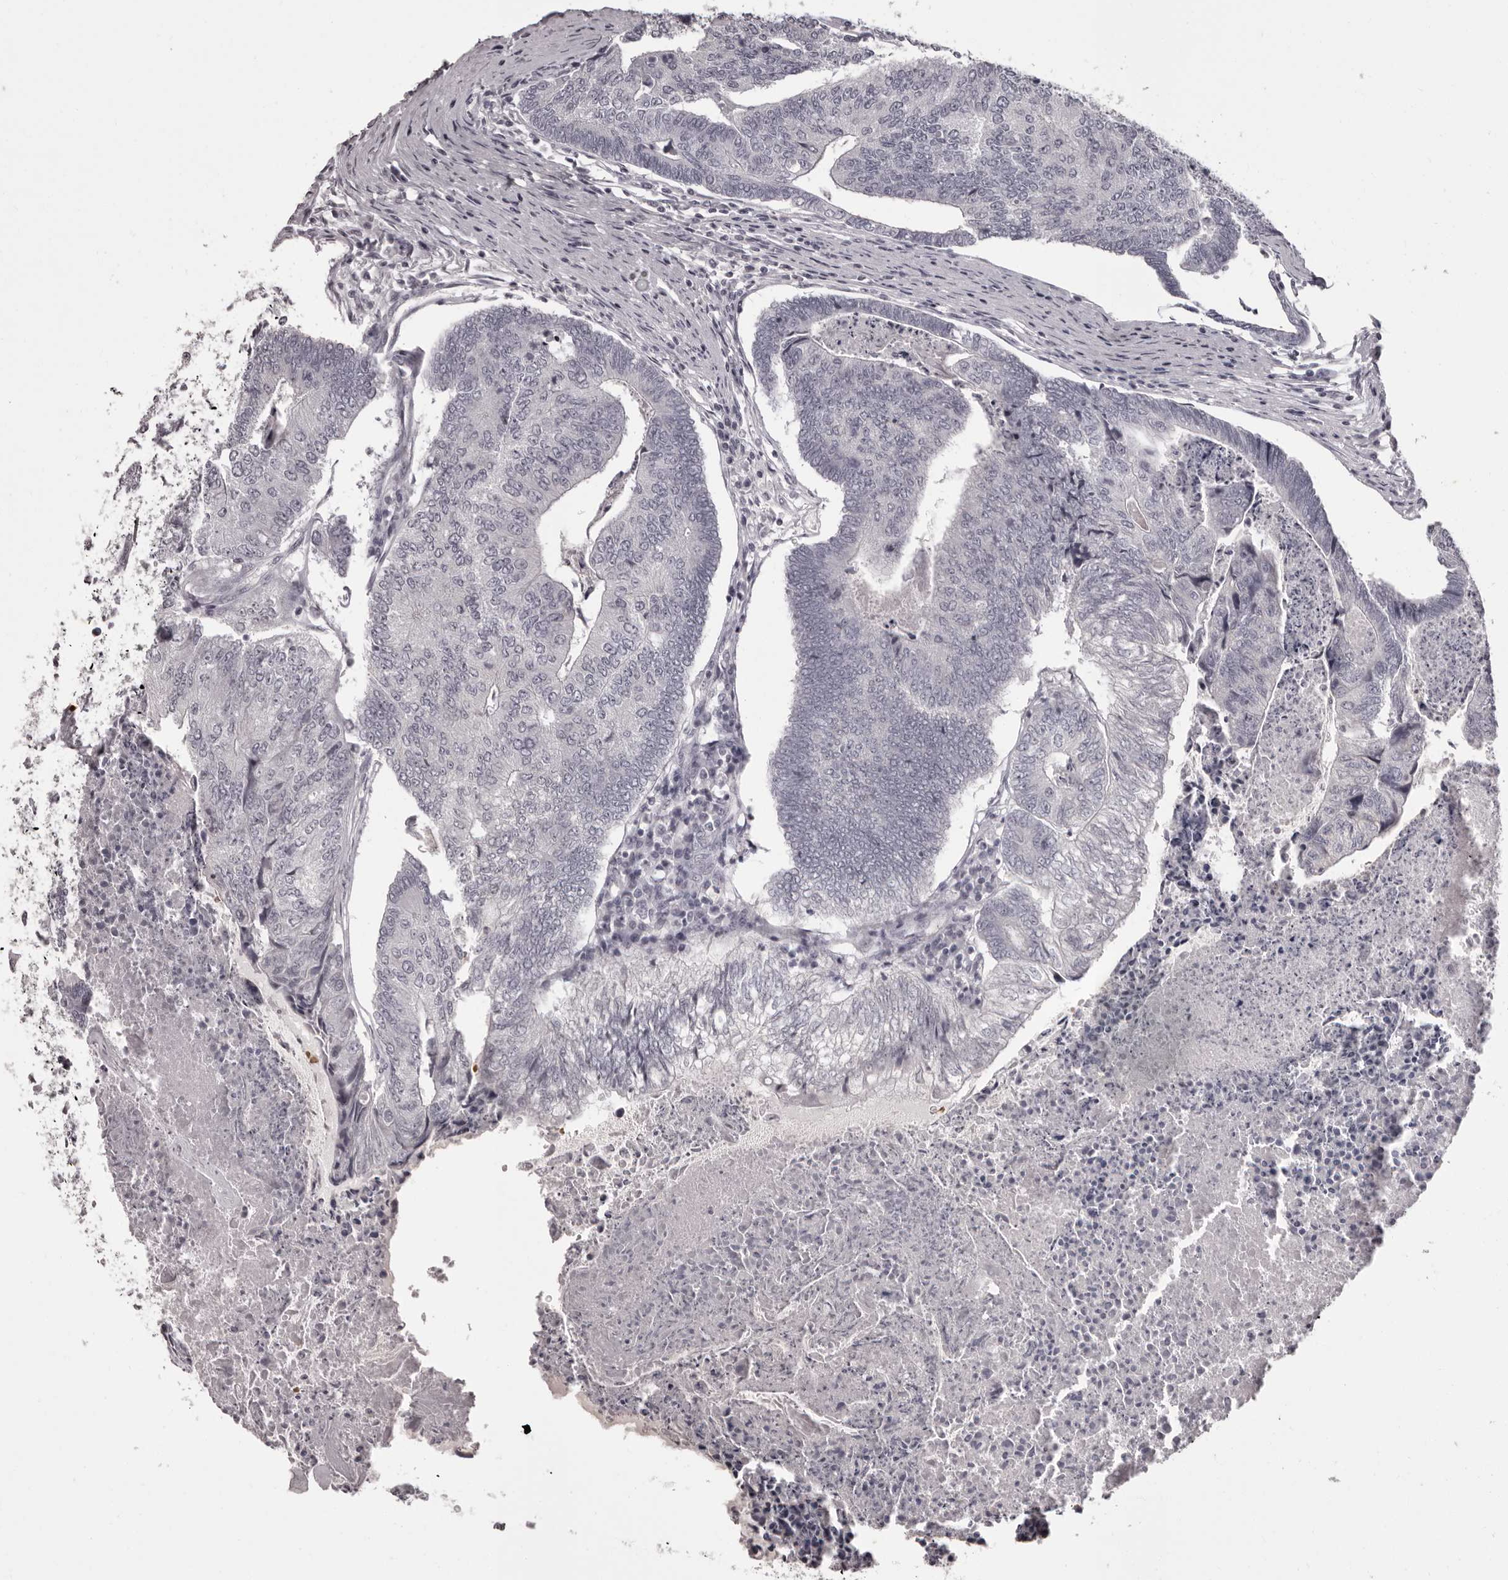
{"staining": {"intensity": "negative", "quantity": "none", "location": "none"}, "tissue": "colorectal cancer", "cell_type": "Tumor cells", "image_type": "cancer", "snomed": [{"axis": "morphology", "description": "Adenocarcinoma, NOS"}, {"axis": "topography", "description": "Colon"}], "caption": "Immunohistochemistry photomicrograph of neoplastic tissue: human colorectal cancer stained with DAB (3,3'-diaminobenzidine) shows no significant protein expression in tumor cells. (DAB immunohistochemistry with hematoxylin counter stain).", "gene": "C8orf74", "patient": {"sex": "female", "age": 67}}